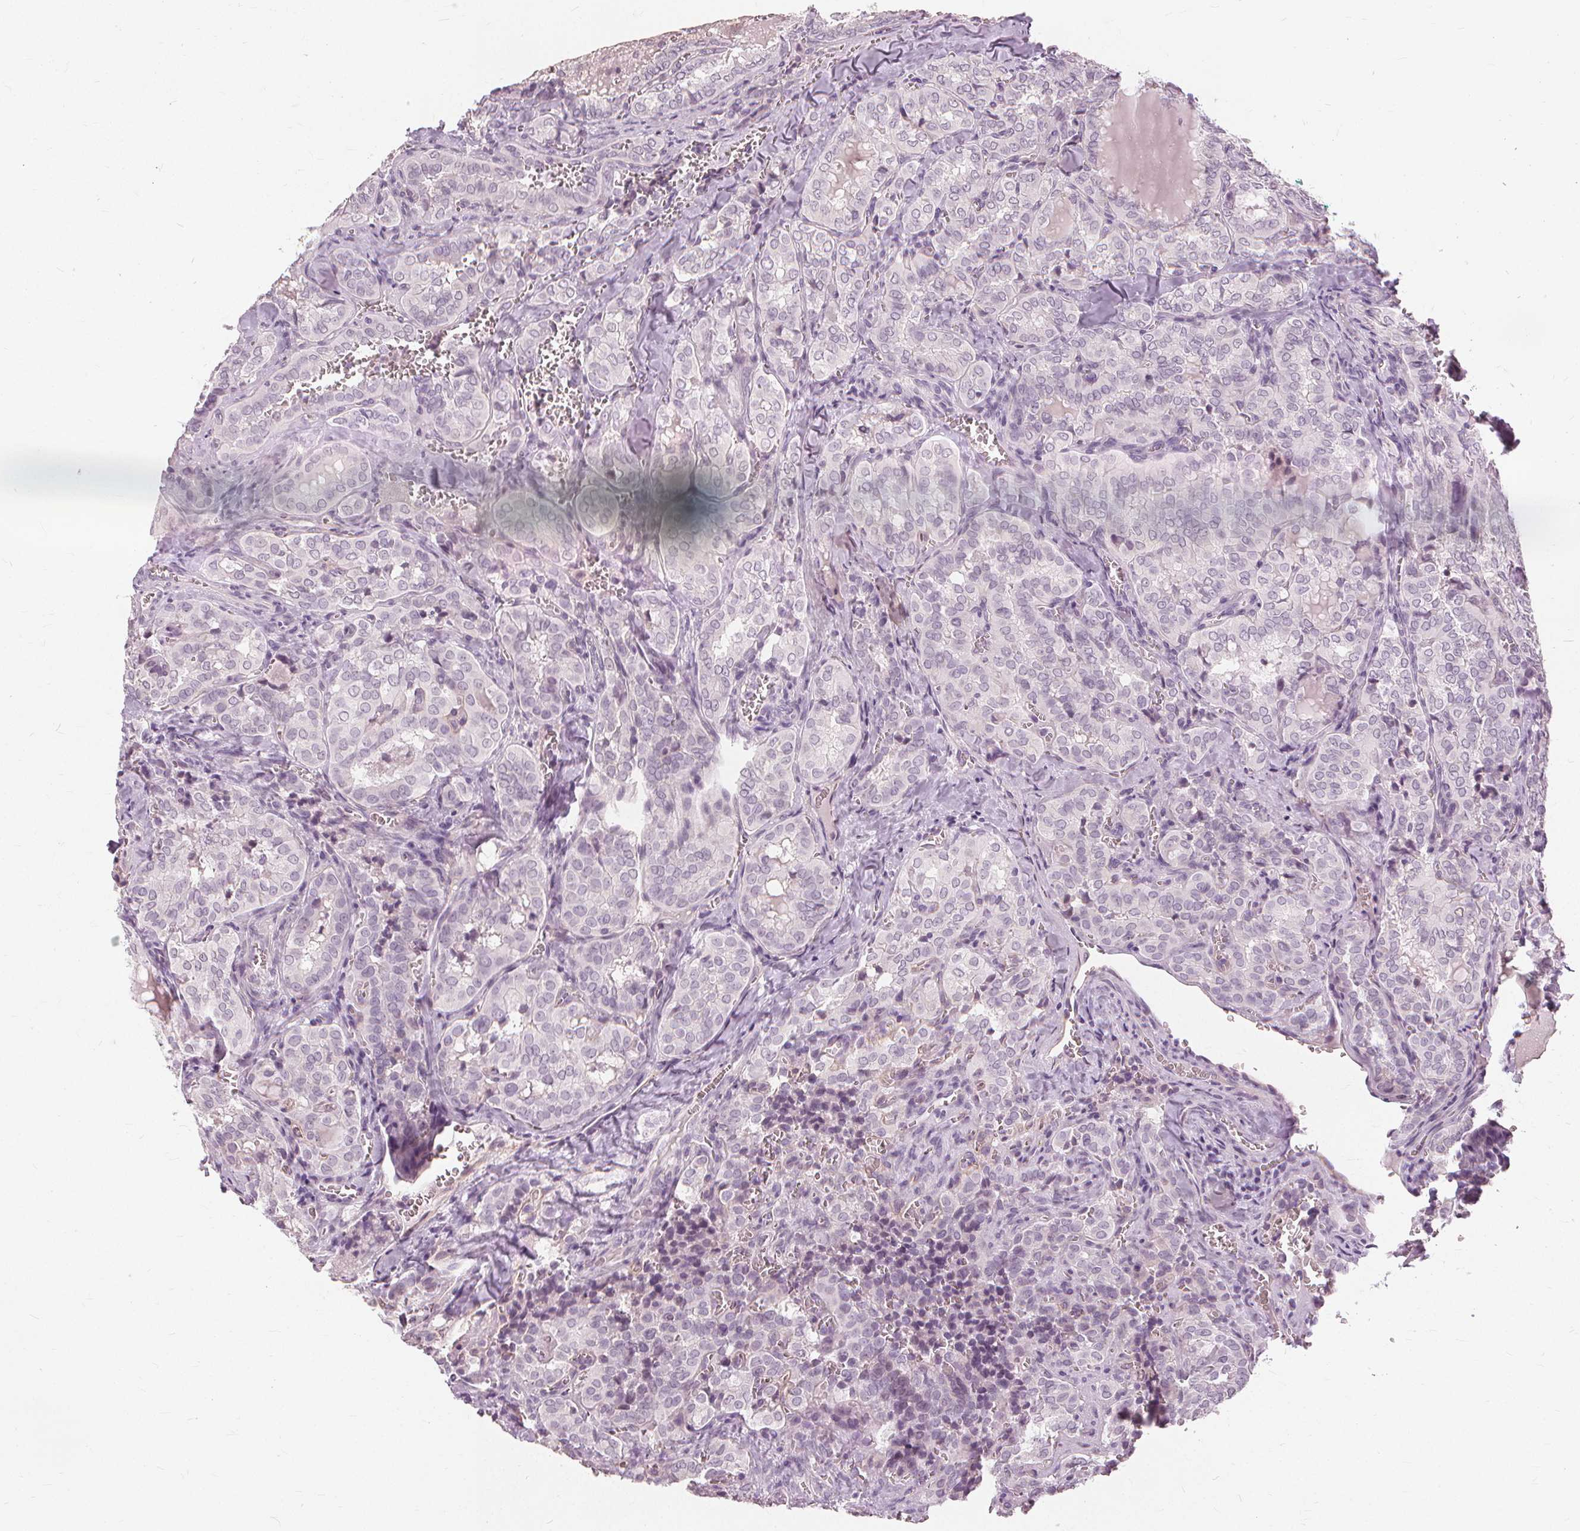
{"staining": {"intensity": "negative", "quantity": "none", "location": "none"}, "tissue": "thyroid cancer", "cell_type": "Tumor cells", "image_type": "cancer", "snomed": [{"axis": "morphology", "description": "Papillary adenocarcinoma, NOS"}, {"axis": "topography", "description": "Thyroid gland"}], "caption": "Tumor cells are negative for protein expression in human papillary adenocarcinoma (thyroid).", "gene": "SFTPD", "patient": {"sex": "female", "age": 41}}